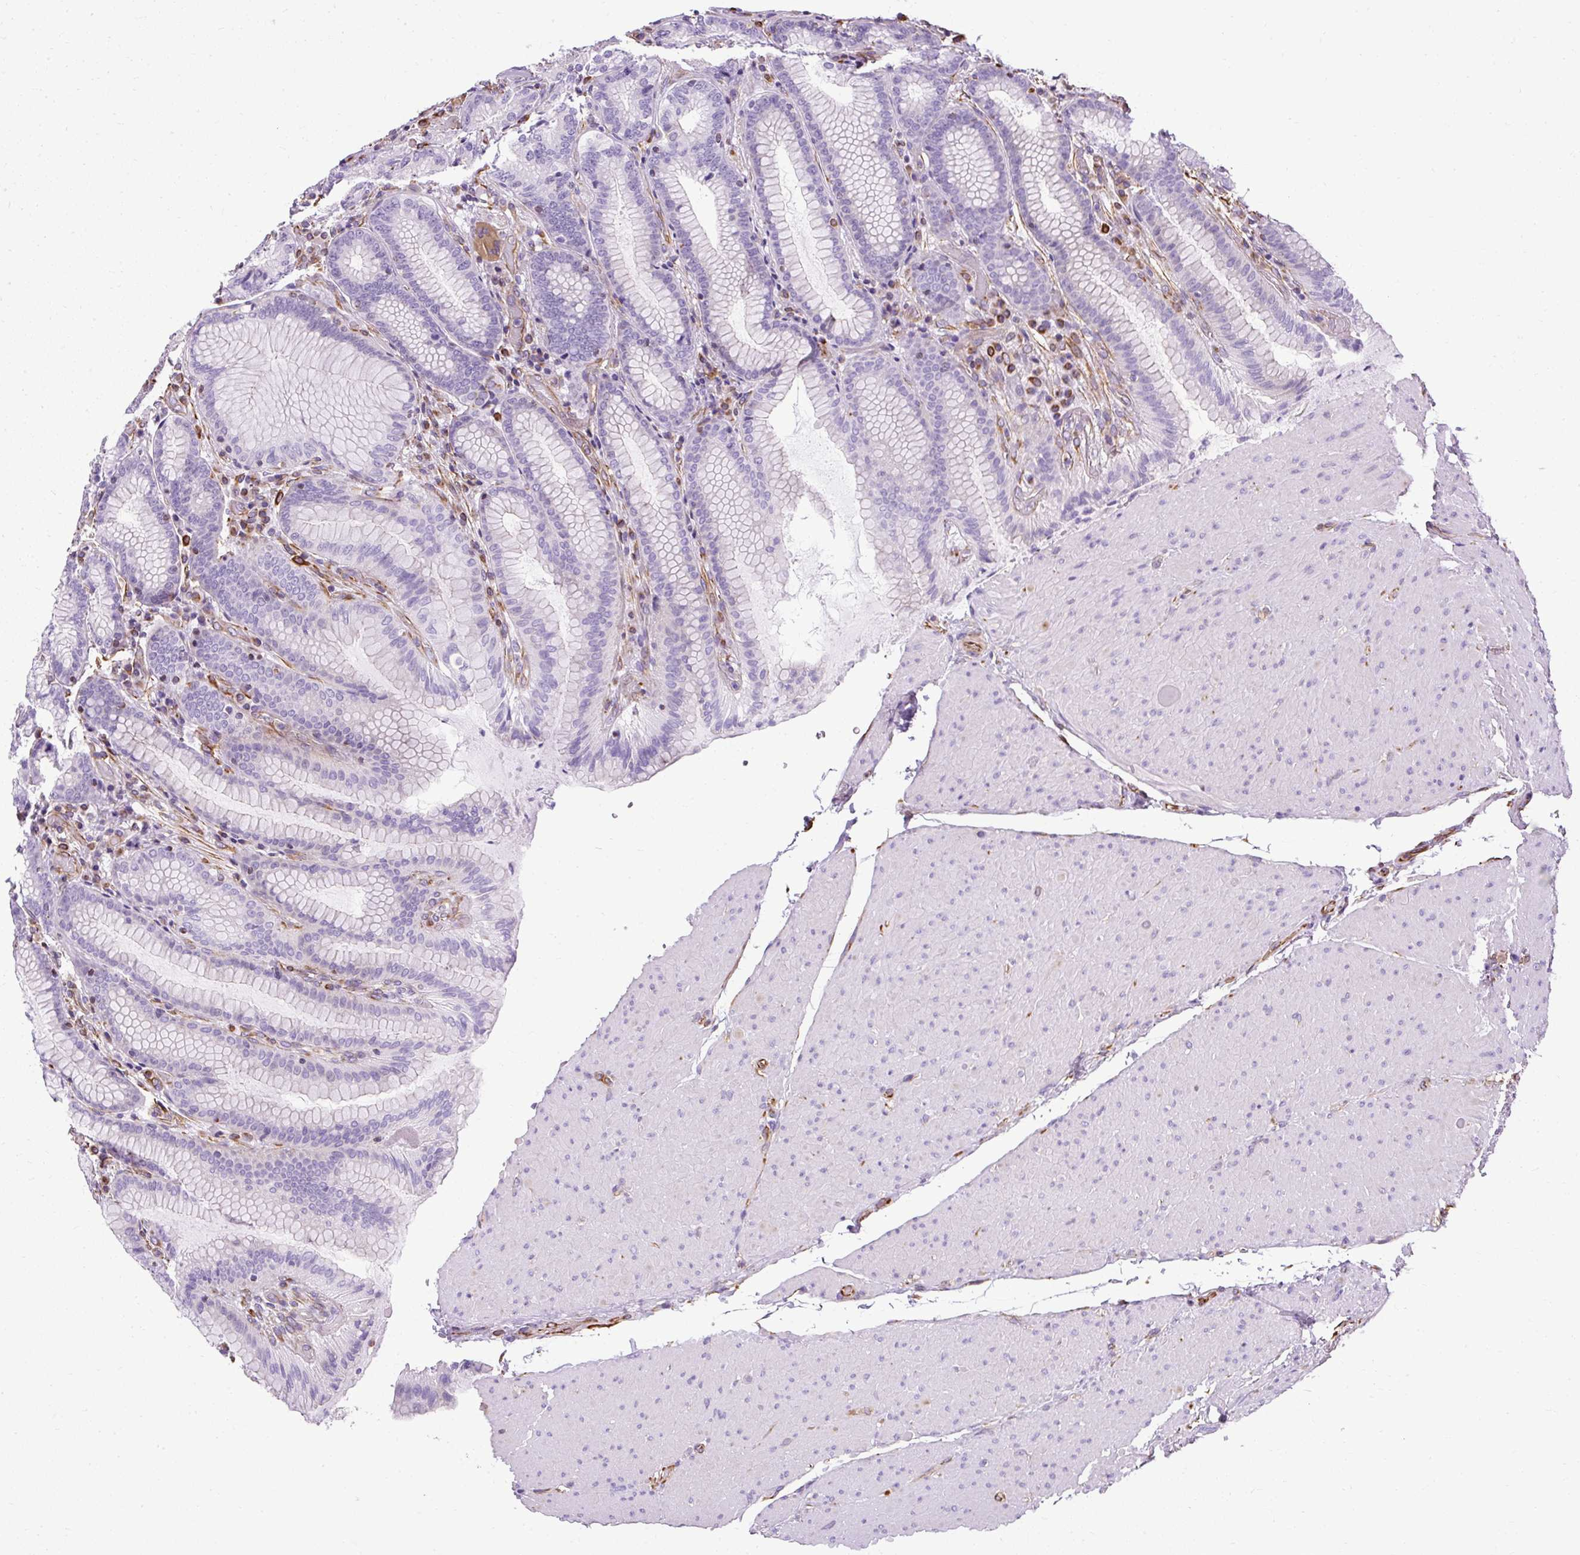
{"staining": {"intensity": "negative", "quantity": "none", "location": "none"}, "tissue": "stomach", "cell_type": "Glandular cells", "image_type": "normal", "snomed": [{"axis": "morphology", "description": "Normal tissue, NOS"}, {"axis": "topography", "description": "Stomach, upper"}, {"axis": "topography", "description": "Stomach, lower"}], "caption": "High power microscopy histopathology image of an immunohistochemistry photomicrograph of normal stomach, revealing no significant staining in glandular cells. (Brightfield microscopy of DAB (3,3'-diaminobenzidine) immunohistochemistry (IHC) at high magnification).", "gene": "PLS1", "patient": {"sex": "female", "age": 76}}